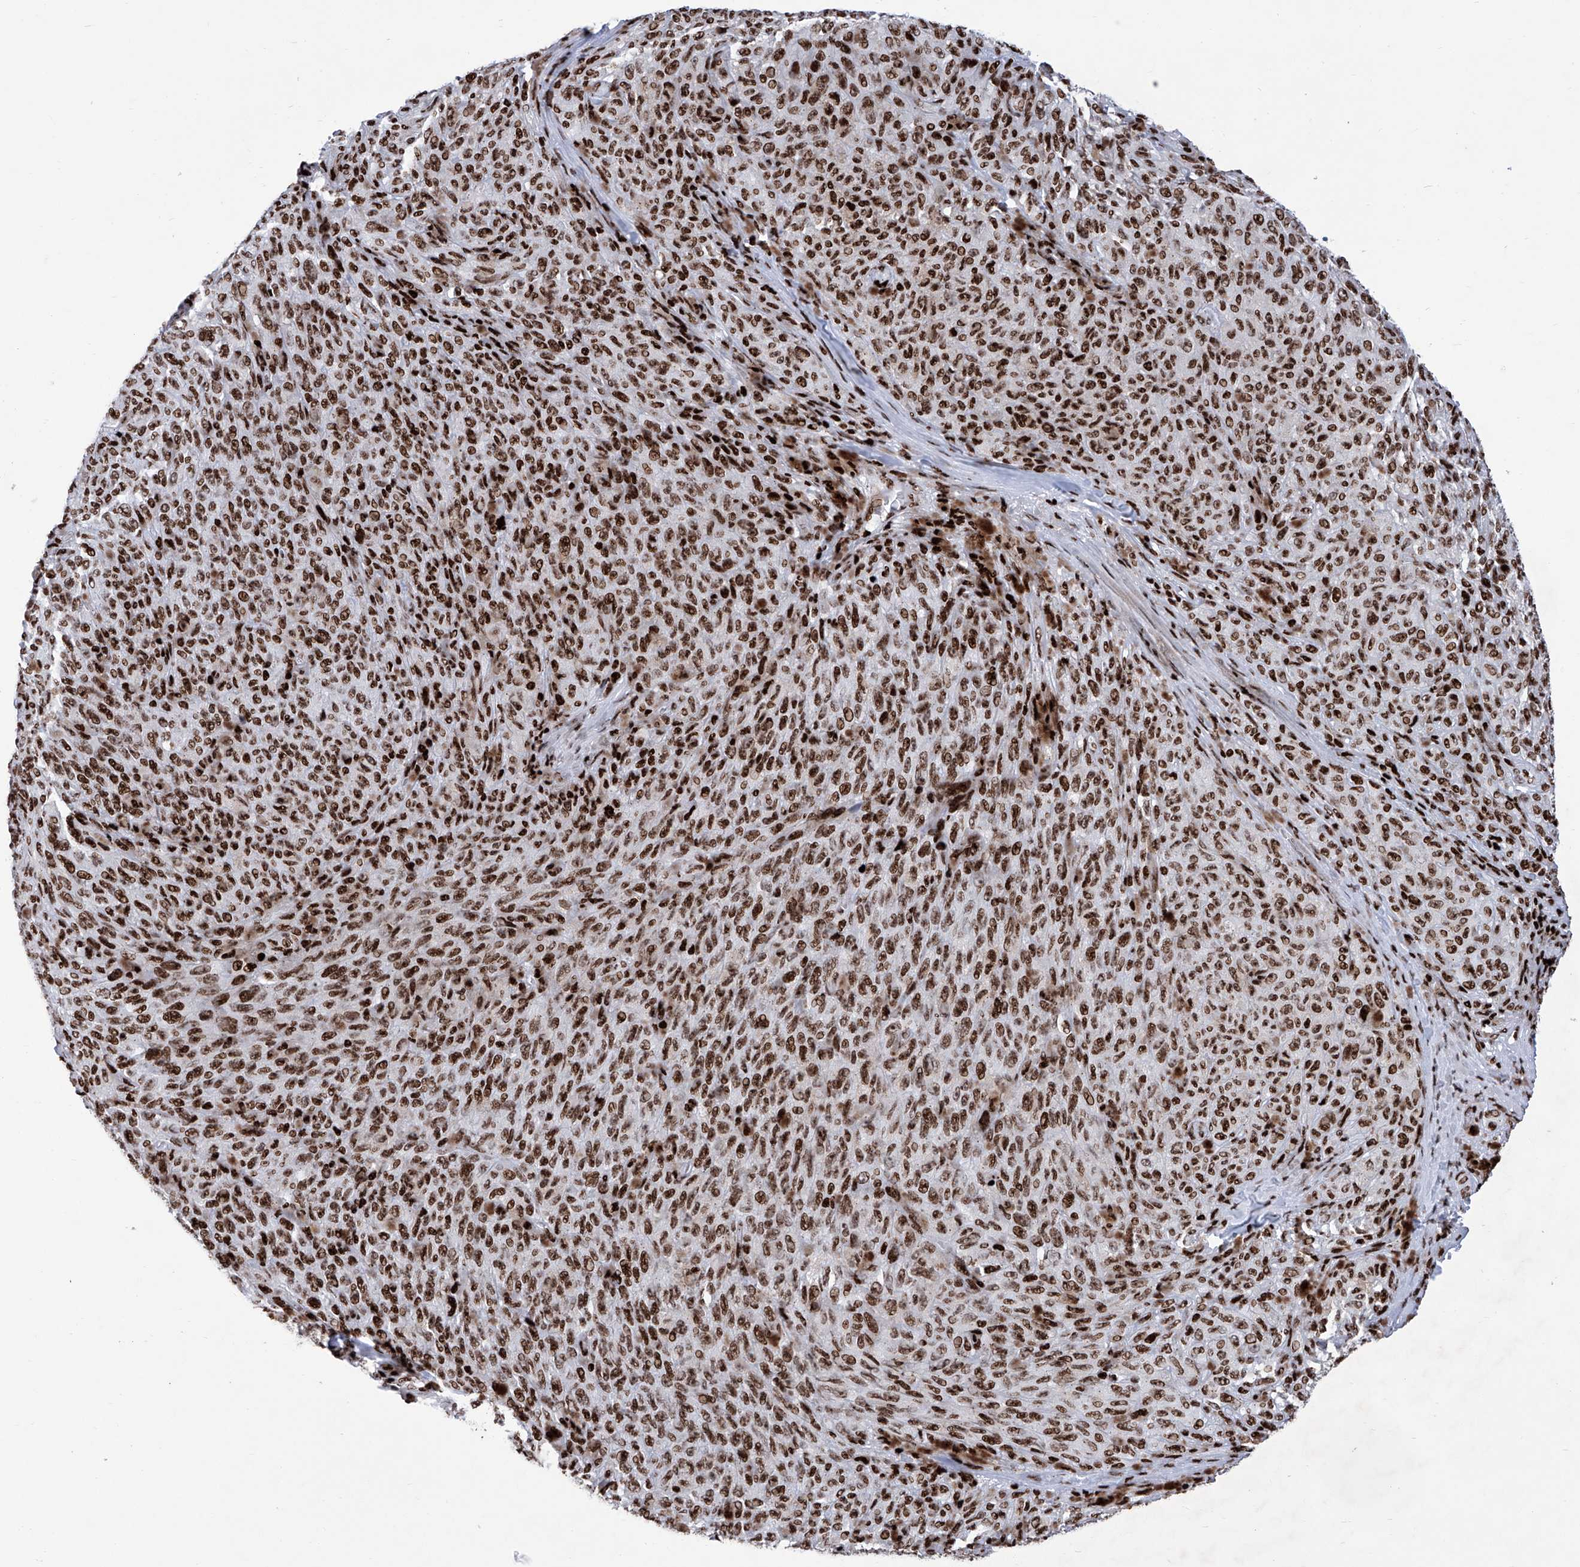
{"staining": {"intensity": "strong", "quantity": ">75%", "location": "nuclear"}, "tissue": "melanoma", "cell_type": "Tumor cells", "image_type": "cancer", "snomed": [{"axis": "morphology", "description": "Malignant melanoma, NOS"}, {"axis": "topography", "description": "Skin"}], "caption": "The histopathology image displays a brown stain indicating the presence of a protein in the nuclear of tumor cells in melanoma.", "gene": "HEY2", "patient": {"sex": "female", "age": 82}}